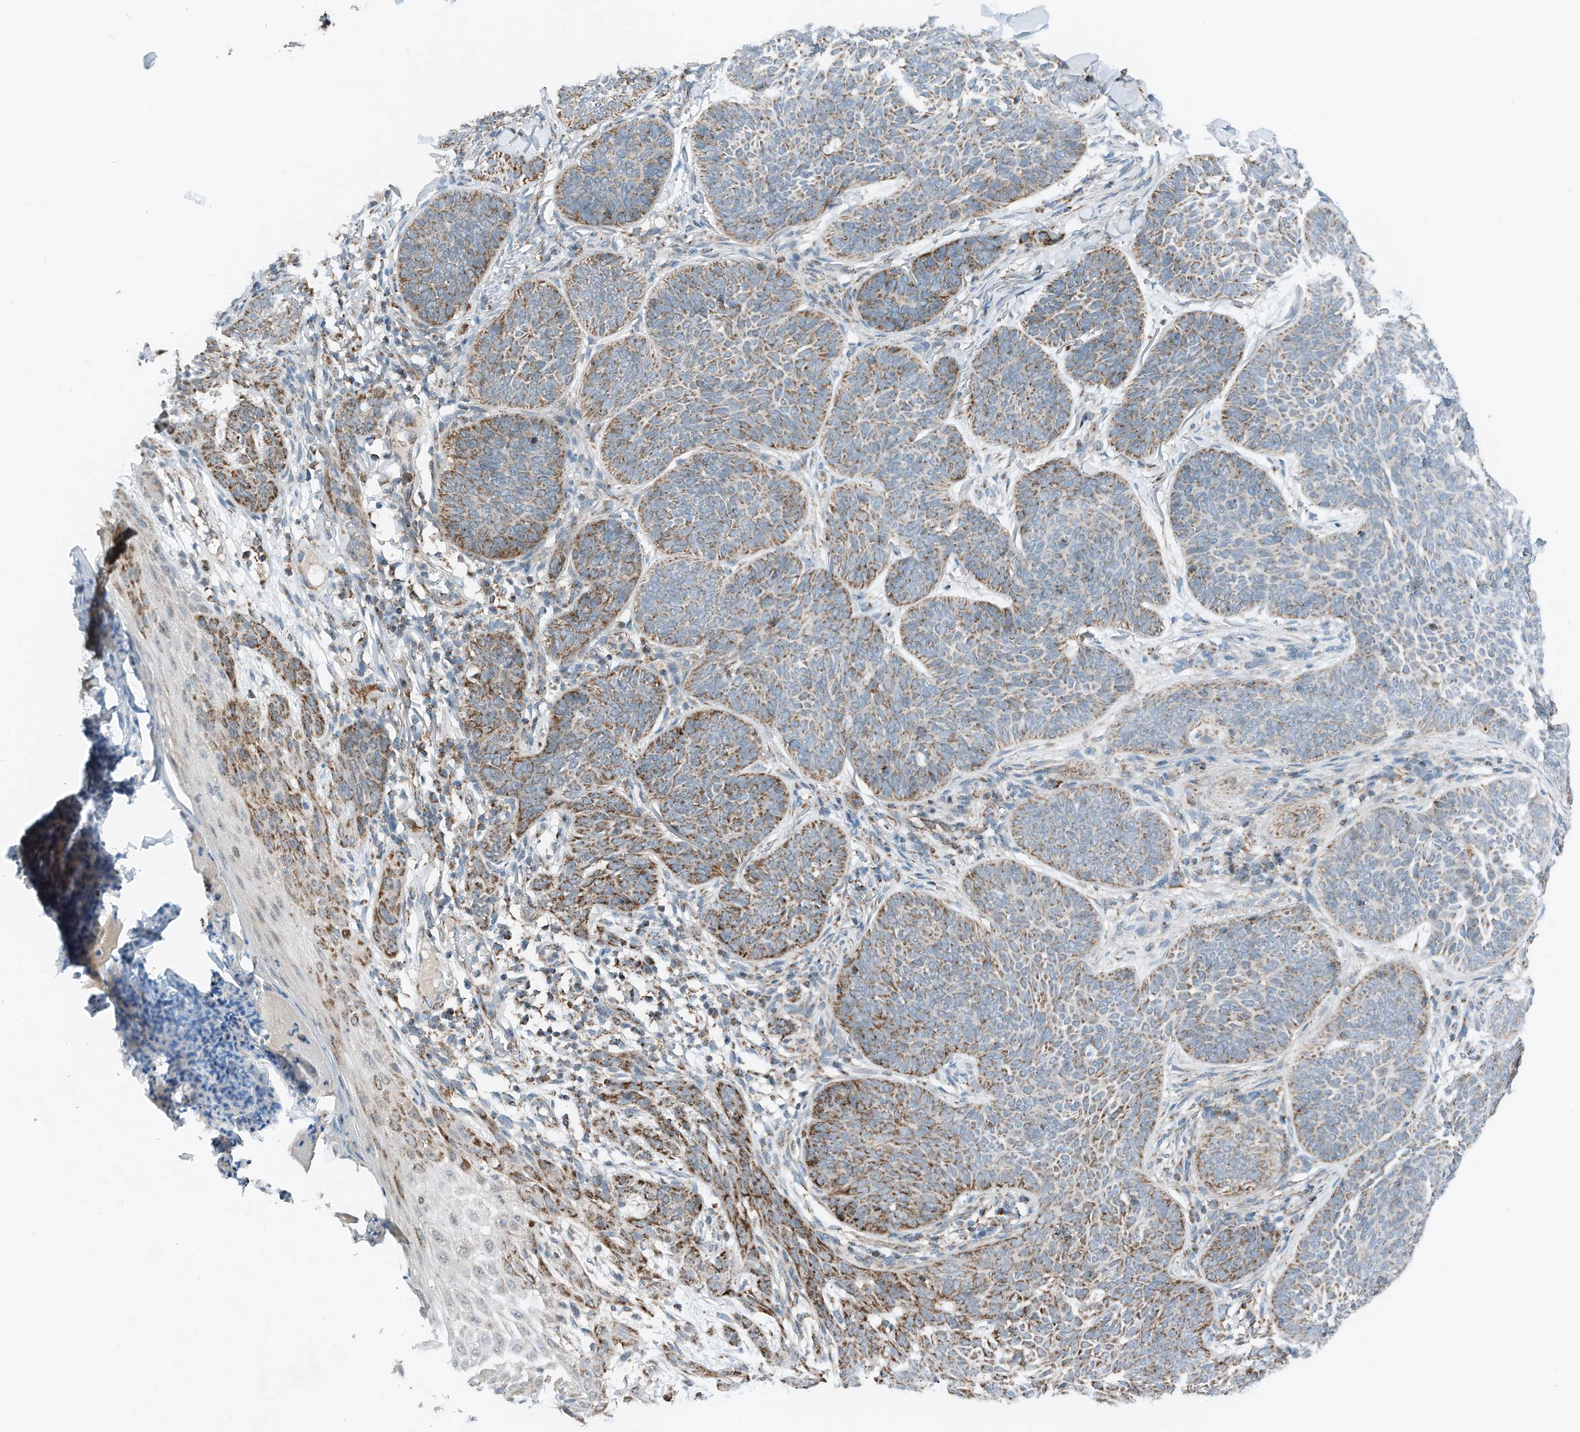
{"staining": {"intensity": "strong", "quantity": "<25%", "location": "cytoplasmic/membranous"}, "tissue": "skin cancer", "cell_type": "Tumor cells", "image_type": "cancer", "snomed": [{"axis": "morphology", "description": "Basal cell carcinoma"}, {"axis": "topography", "description": "Skin"}], "caption": "Human basal cell carcinoma (skin) stained with a protein marker exhibits strong staining in tumor cells.", "gene": "RMND1", "patient": {"sex": "male", "age": 85}}